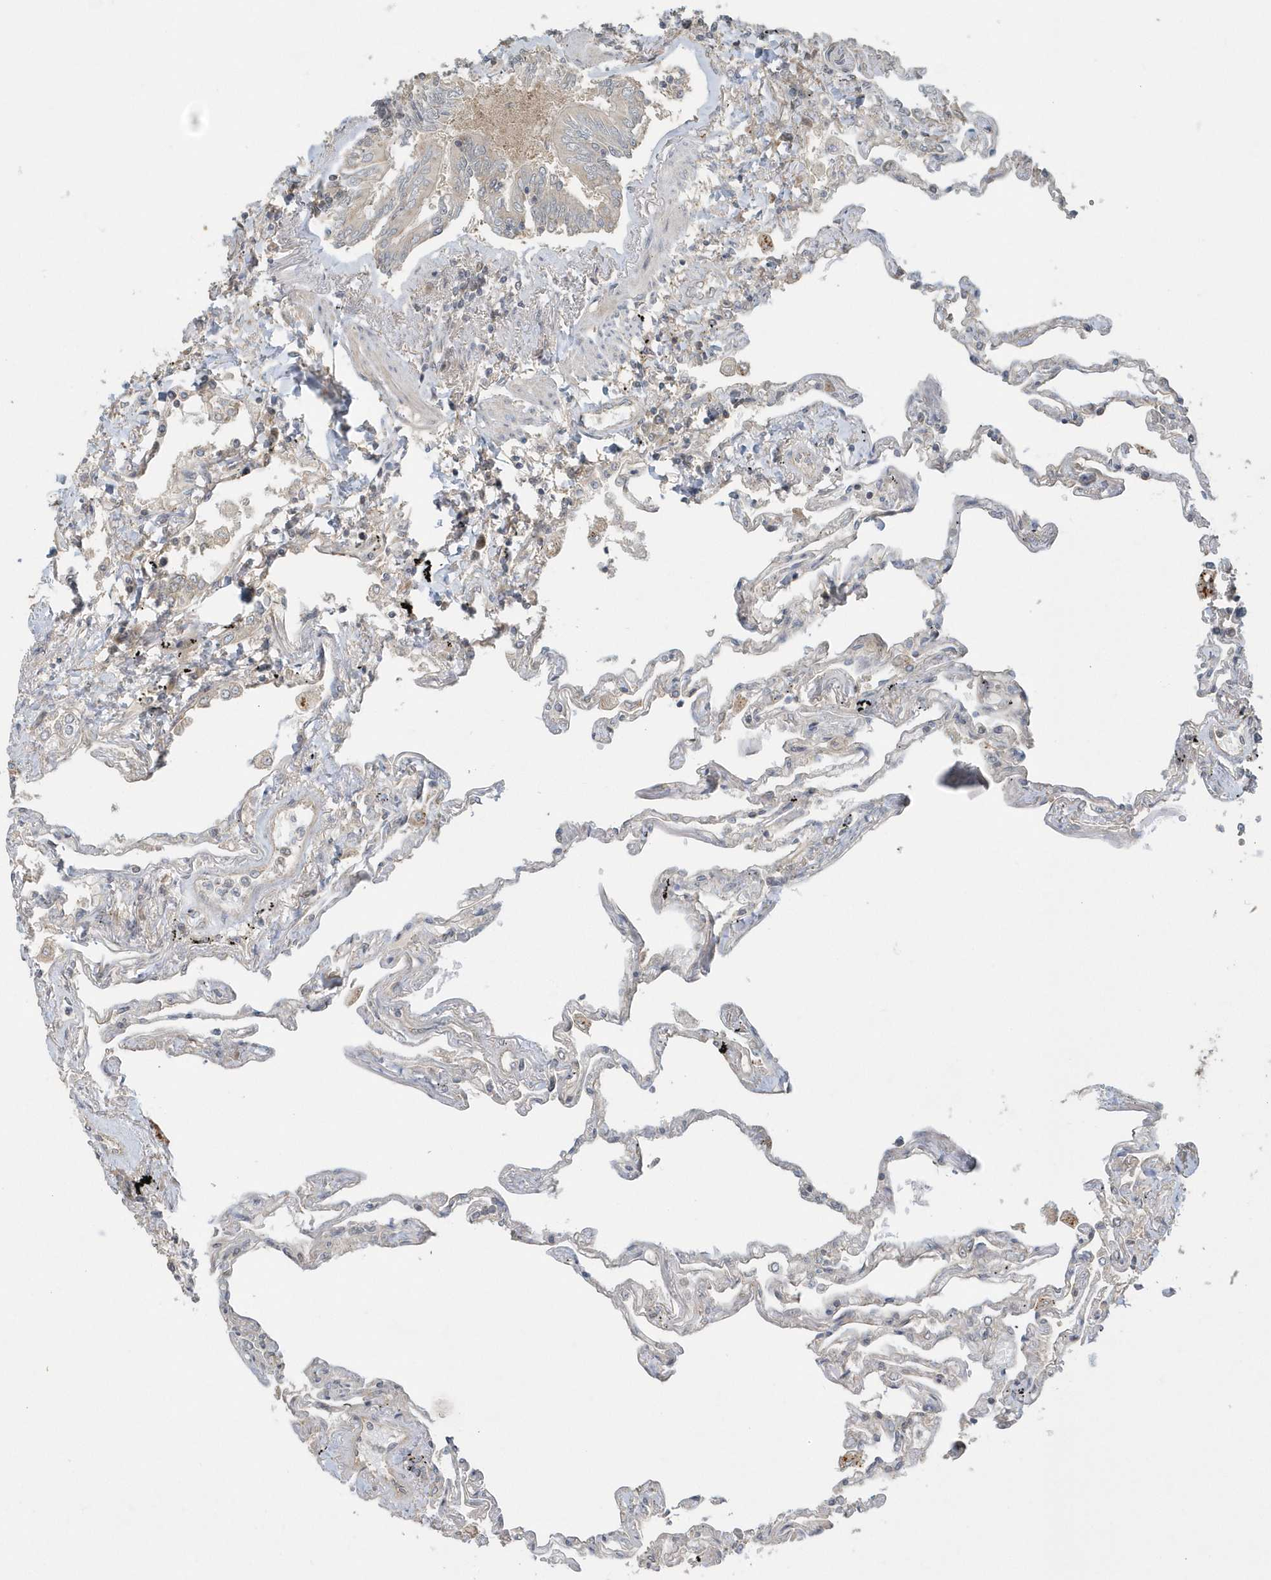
{"staining": {"intensity": "negative", "quantity": "none", "location": "none"}, "tissue": "lung", "cell_type": "Alveolar cells", "image_type": "normal", "snomed": [{"axis": "morphology", "description": "Normal tissue, NOS"}, {"axis": "topography", "description": "Lung"}], "caption": "The histopathology image exhibits no significant expression in alveolar cells of lung. (DAB immunohistochemistry, high magnification).", "gene": "THG1L", "patient": {"sex": "female", "age": 67}}